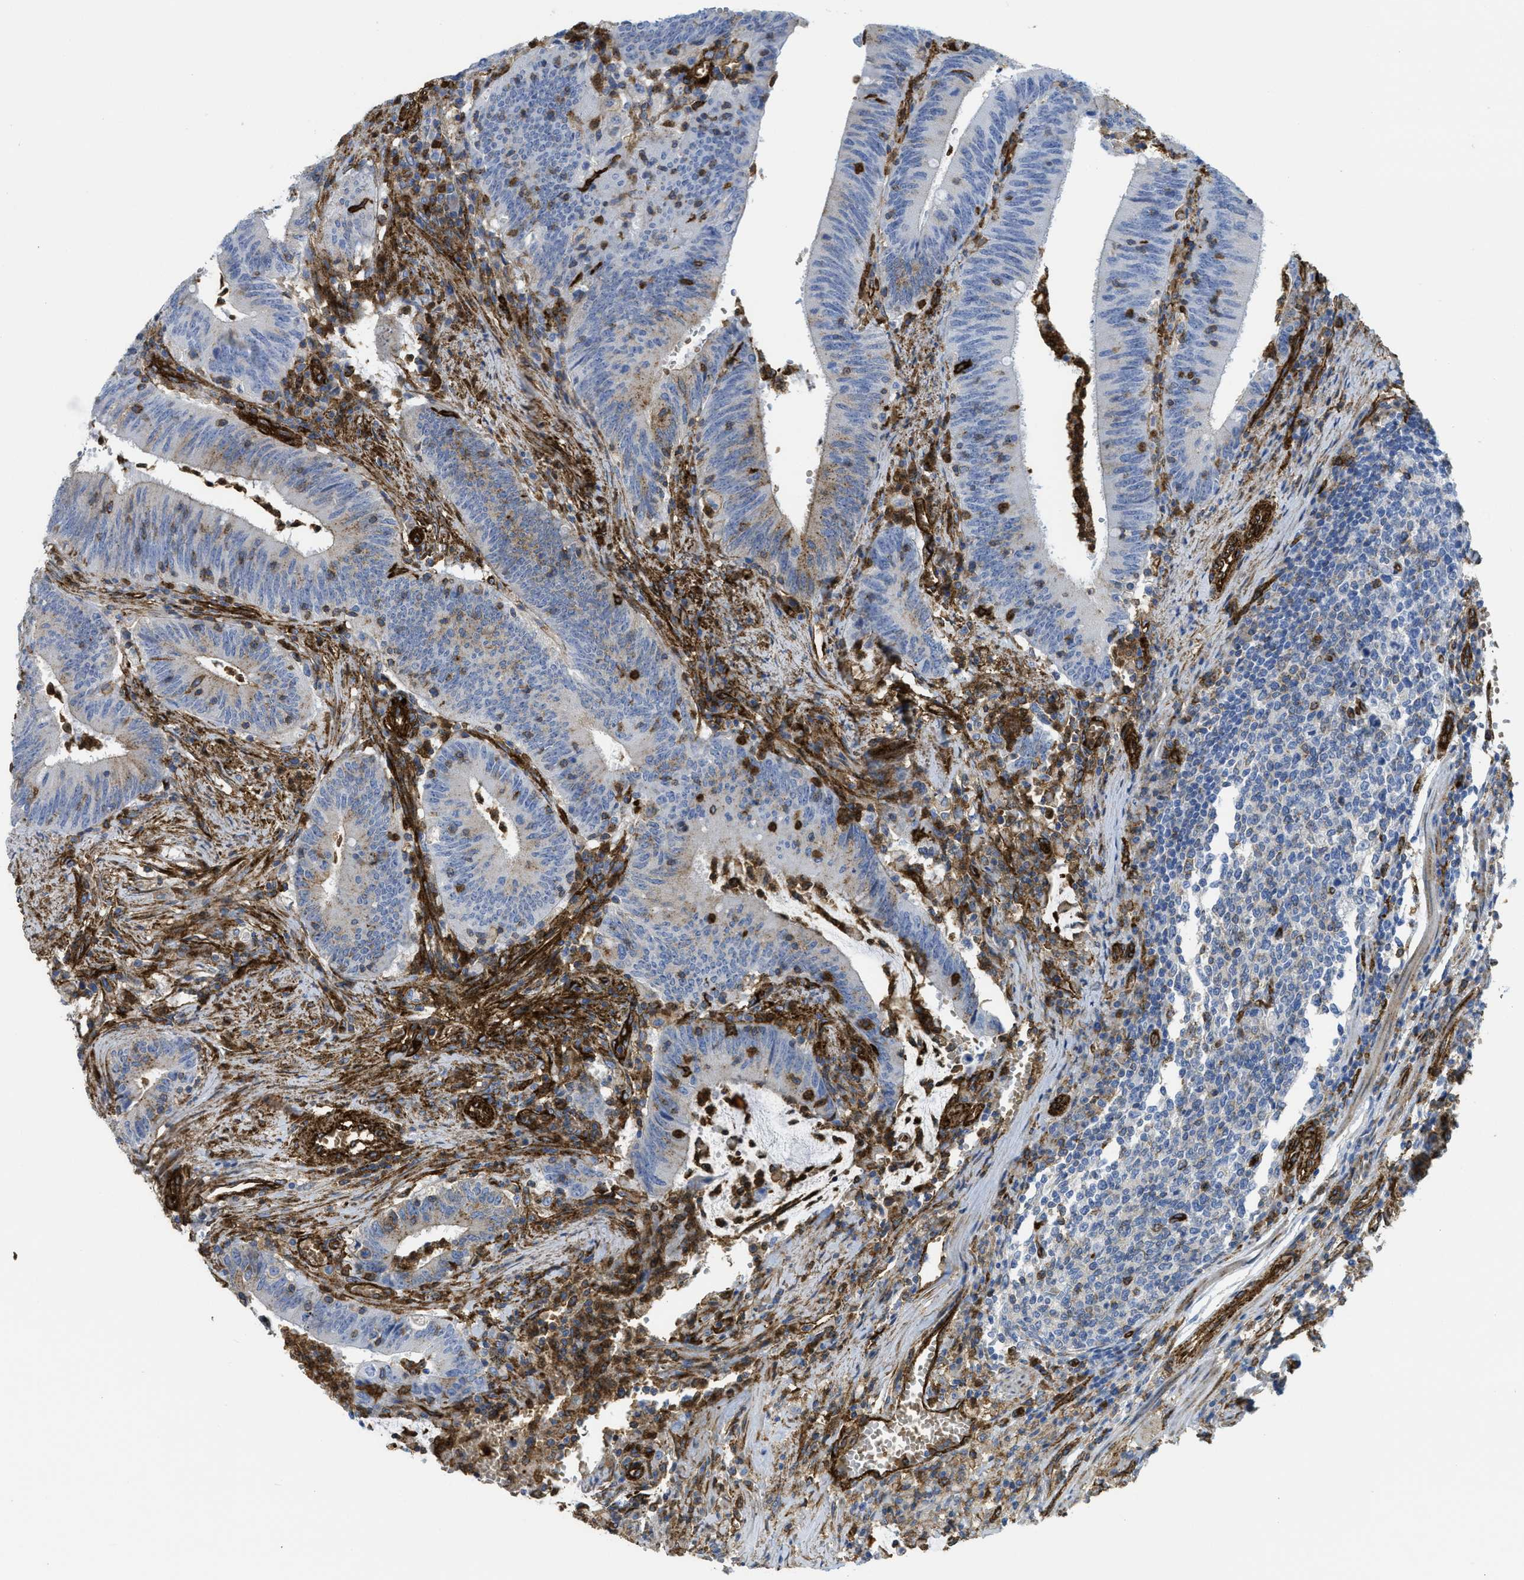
{"staining": {"intensity": "weak", "quantity": "<25%", "location": "cytoplasmic/membranous"}, "tissue": "colorectal cancer", "cell_type": "Tumor cells", "image_type": "cancer", "snomed": [{"axis": "morphology", "description": "Normal tissue, NOS"}, {"axis": "morphology", "description": "Adenocarcinoma, NOS"}, {"axis": "topography", "description": "Rectum"}], "caption": "An immunohistochemistry (IHC) photomicrograph of colorectal cancer is shown. There is no staining in tumor cells of colorectal cancer. Nuclei are stained in blue.", "gene": "HIP1", "patient": {"sex": "female", "age": 66}}